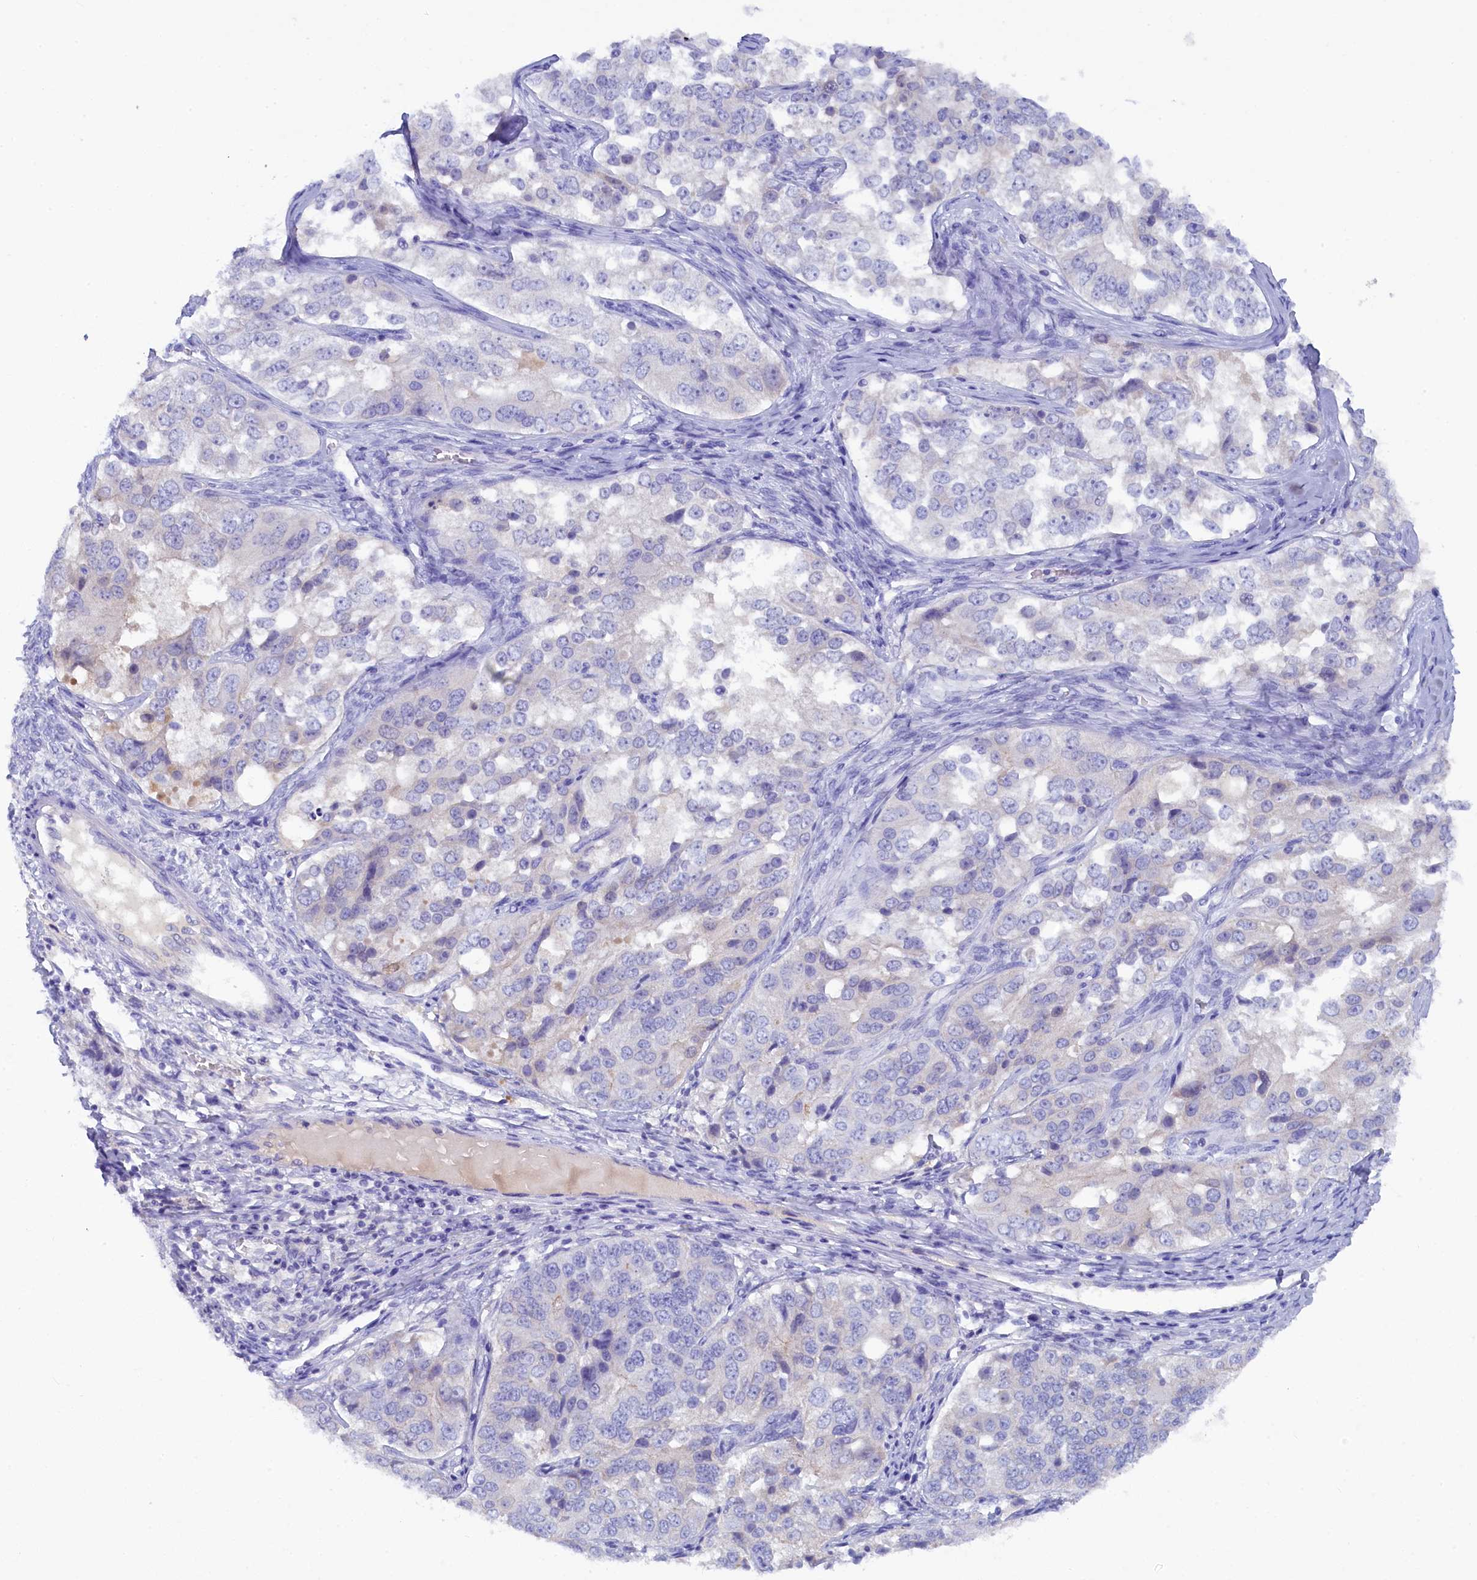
{"staining": {"intensity": "negative", "quantity": "none", "location": "none"}, "tissue": "ovarian cancer", "cell_type": "Tumor cells", "image_type": "cancer", "snomed": [{"axis": "morphology", "description": "Carcinoma, endometroid"}, {"axis": "topography", "description": "Ovary"}], "caption": "Tumor cells show no significant protein staining in ovarian endometroid carcinoma. The staining was performed using DAB (3,3'-diaminobenzidine) to visualize the protein expression in brown, while the nuclei were stained in blue with hematoxylin (Magnification: 20x).", "gene": "MYADML2", "patient": {"sex": "female", "age": 51}}